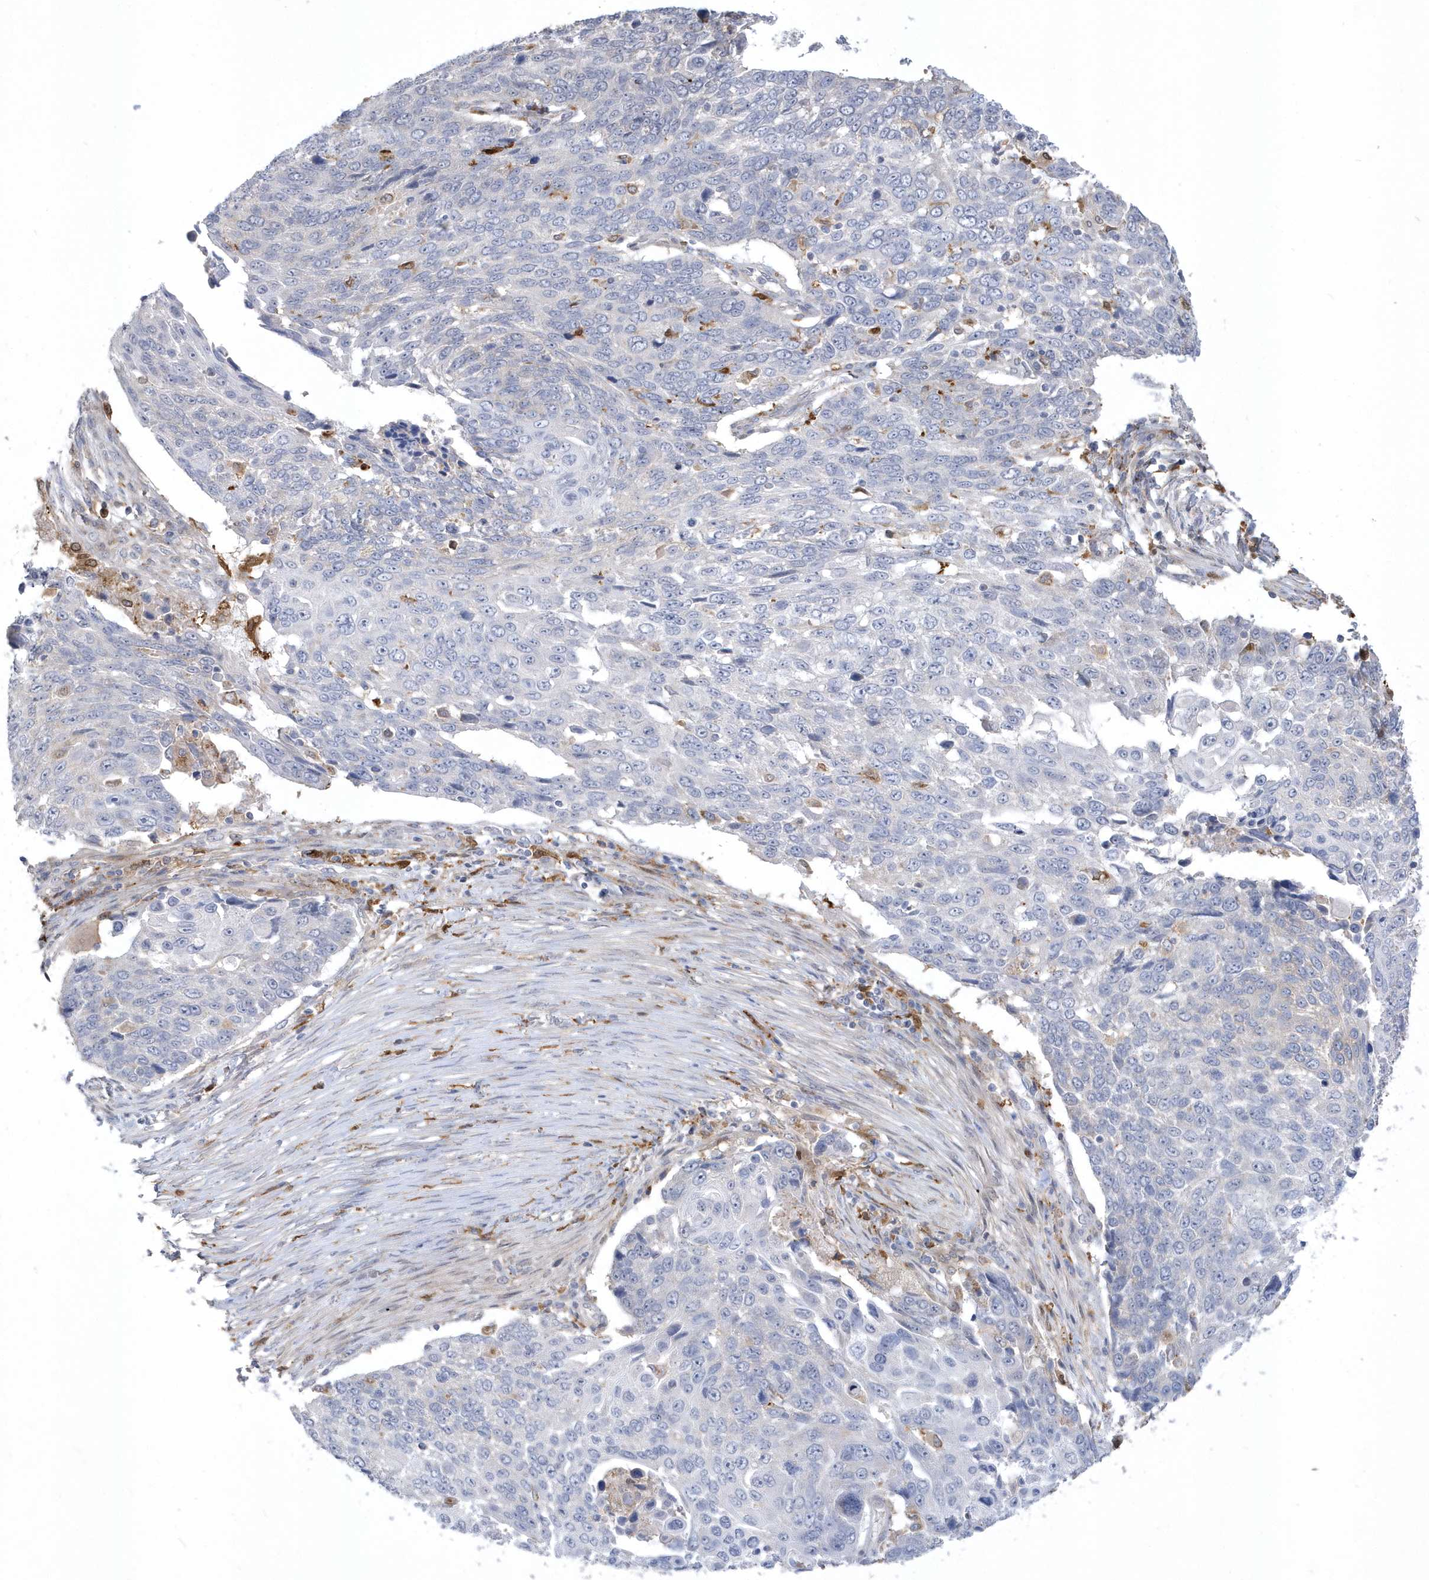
{"staining": {"intensity": "negative", "quantity": "none", "location": "none"}, "tissue": "lung cancer", "cell_type": "Tumor cells", "image_type": "cancer", "snomed": [{"axis": "morphology", "description": "Squamous cell carcinoma, NOS"}, {"axis": "topography", "description": "Lung"}], "caption": "Immunohistochemistry (IHC) micrograph of neoplastic tissue: human lung squamous cell carcinoma stained with DAB (3,3'-diaminobenzidine) exhibits no significant protein positivity in tumor cells. (Stains: DAB IHC with hematoxylin counter stain, Microscopy: brightfield microscopy at high magnification).", "gene": "TSPEAR", "patient": {"sex": "male", "age": 66}}